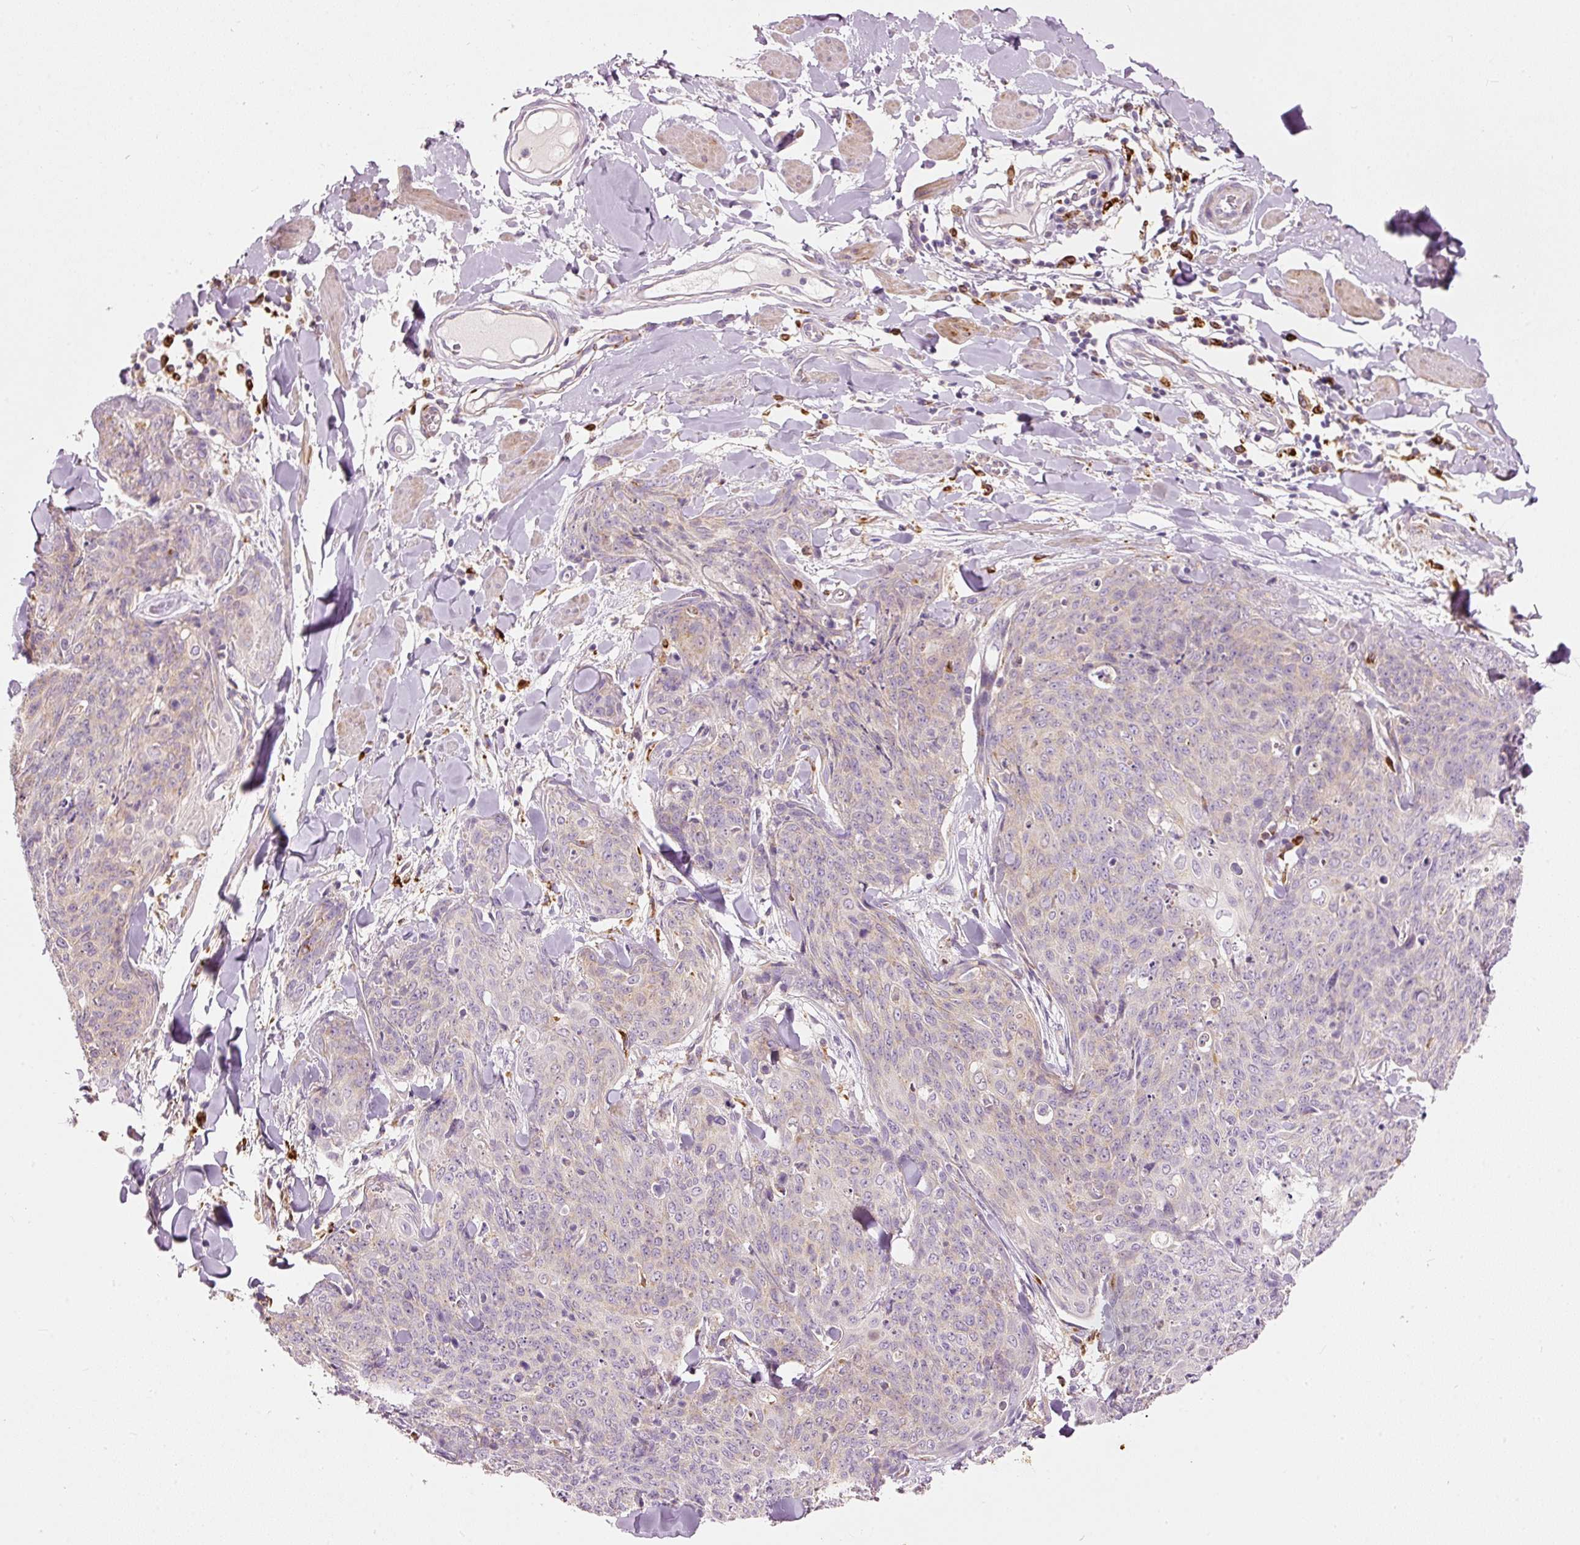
{"staining": {"intensity": "negative", "quantity": "none", "location": "none"}, "tissue": "skin cancer", "cell_type": "Tumor cells", "image_type": "cancer", "snomed": [{"axis": "morphology", "description": "Squamous cell carcinoma, NOS"}, {"axis": "topography", "description": "Skin"}, {"axis": "topography", "description": "Vulva"}], "caption": "Protein analysis of squamous cell carcinoma (skin) exhibits no significant positivity in tumor cells.", "gene": "MTHFD2", "patient": {"sex": "female", "age": 85}}